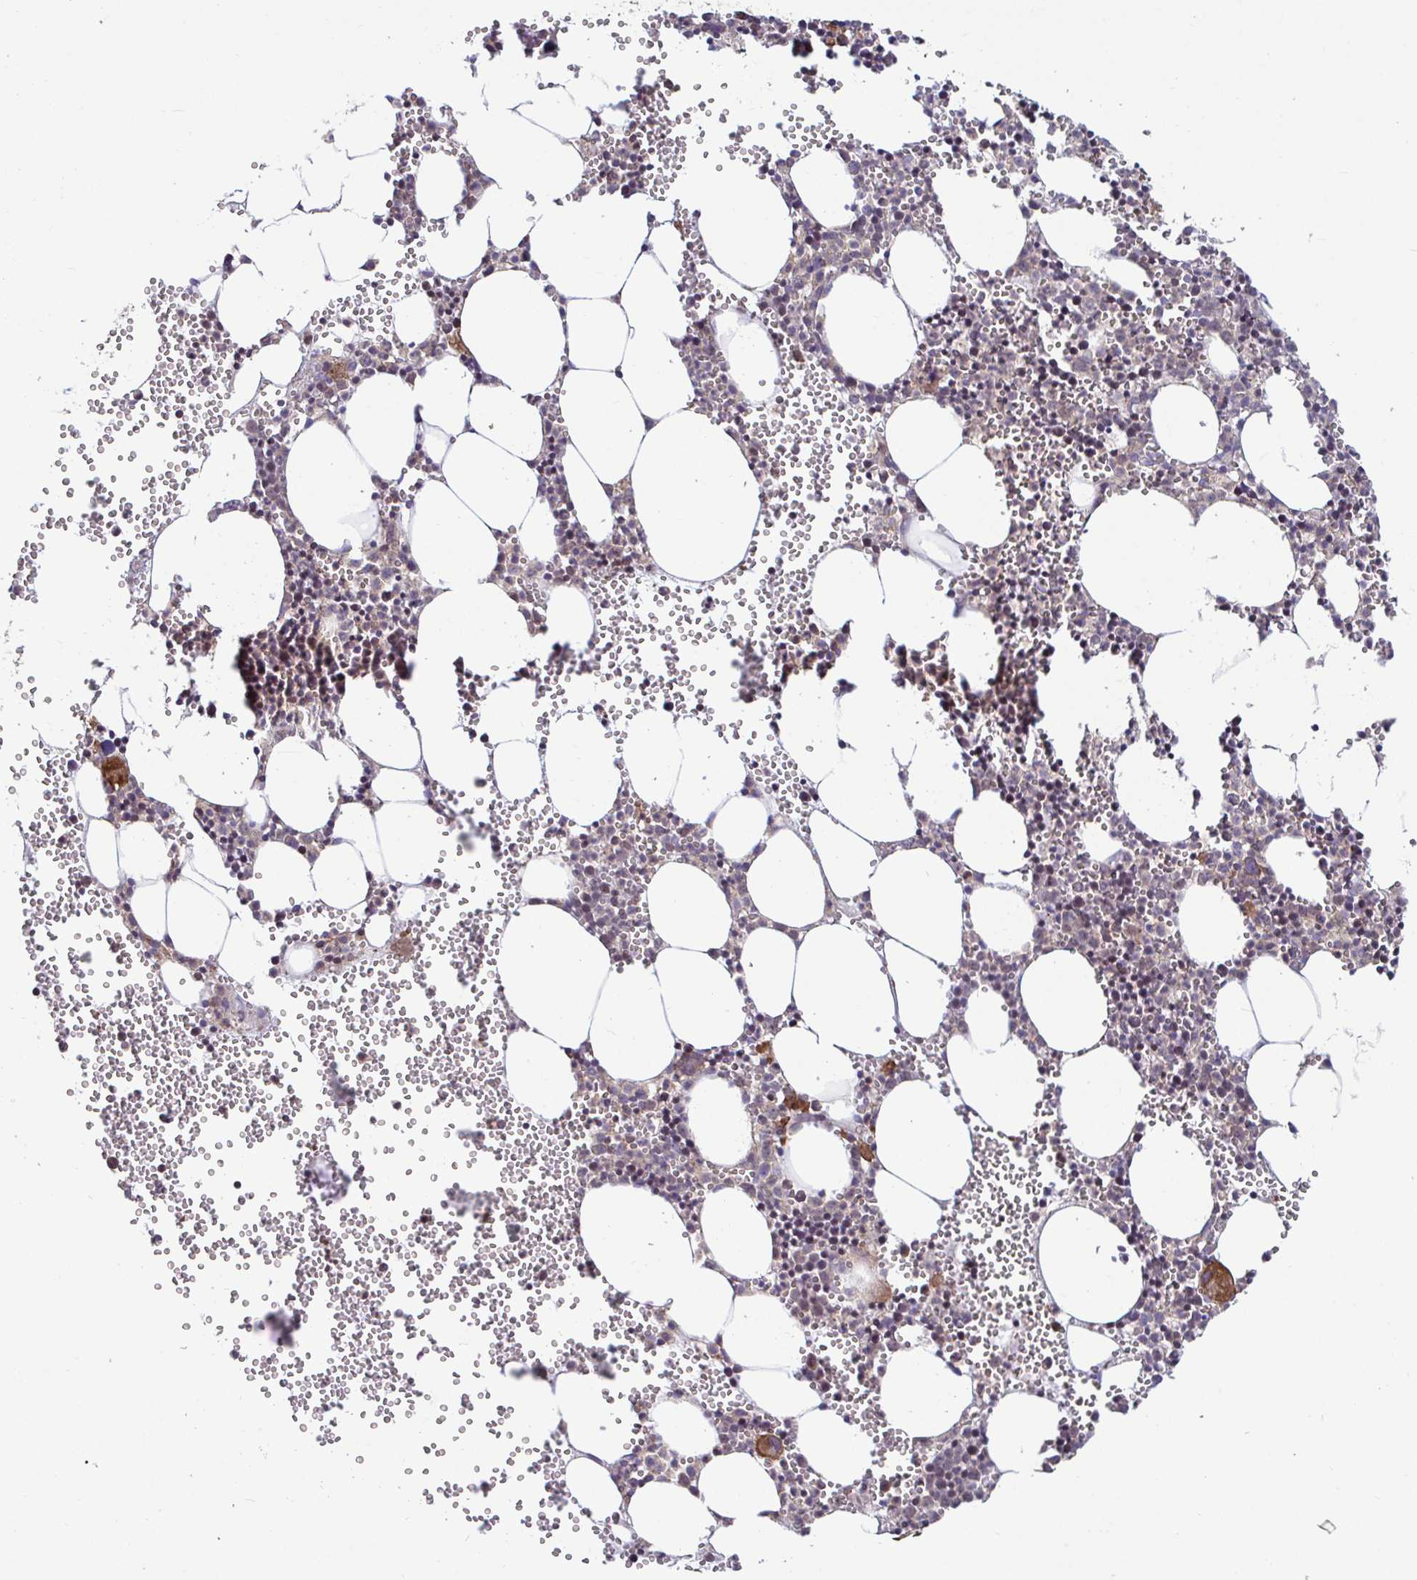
{"staining": {"intensity": "moderate", "quantity": "<25%", "location": "cytoplasmic/membranous"}, "tissue": "bone marrow", "cell_type": "Hematopoietic cells", "image_type": "normal", "snomed": [{"axis": "morphology", "description": "Normal tissue, NOS"}, {"axis": "topography", "description": "Bone marrow"}], "caption": "Immunohistochemical staining of normal human bone marrow shows <25% levels of moderate cytoplasmic/membranous protein staining in approximately <25% of hematopoietic cells. (brown staining indicates protein expression, while blue staining denotes nuclei).", "gene": "SPRY1", "patient": {"sex": "female", "age": 80}}